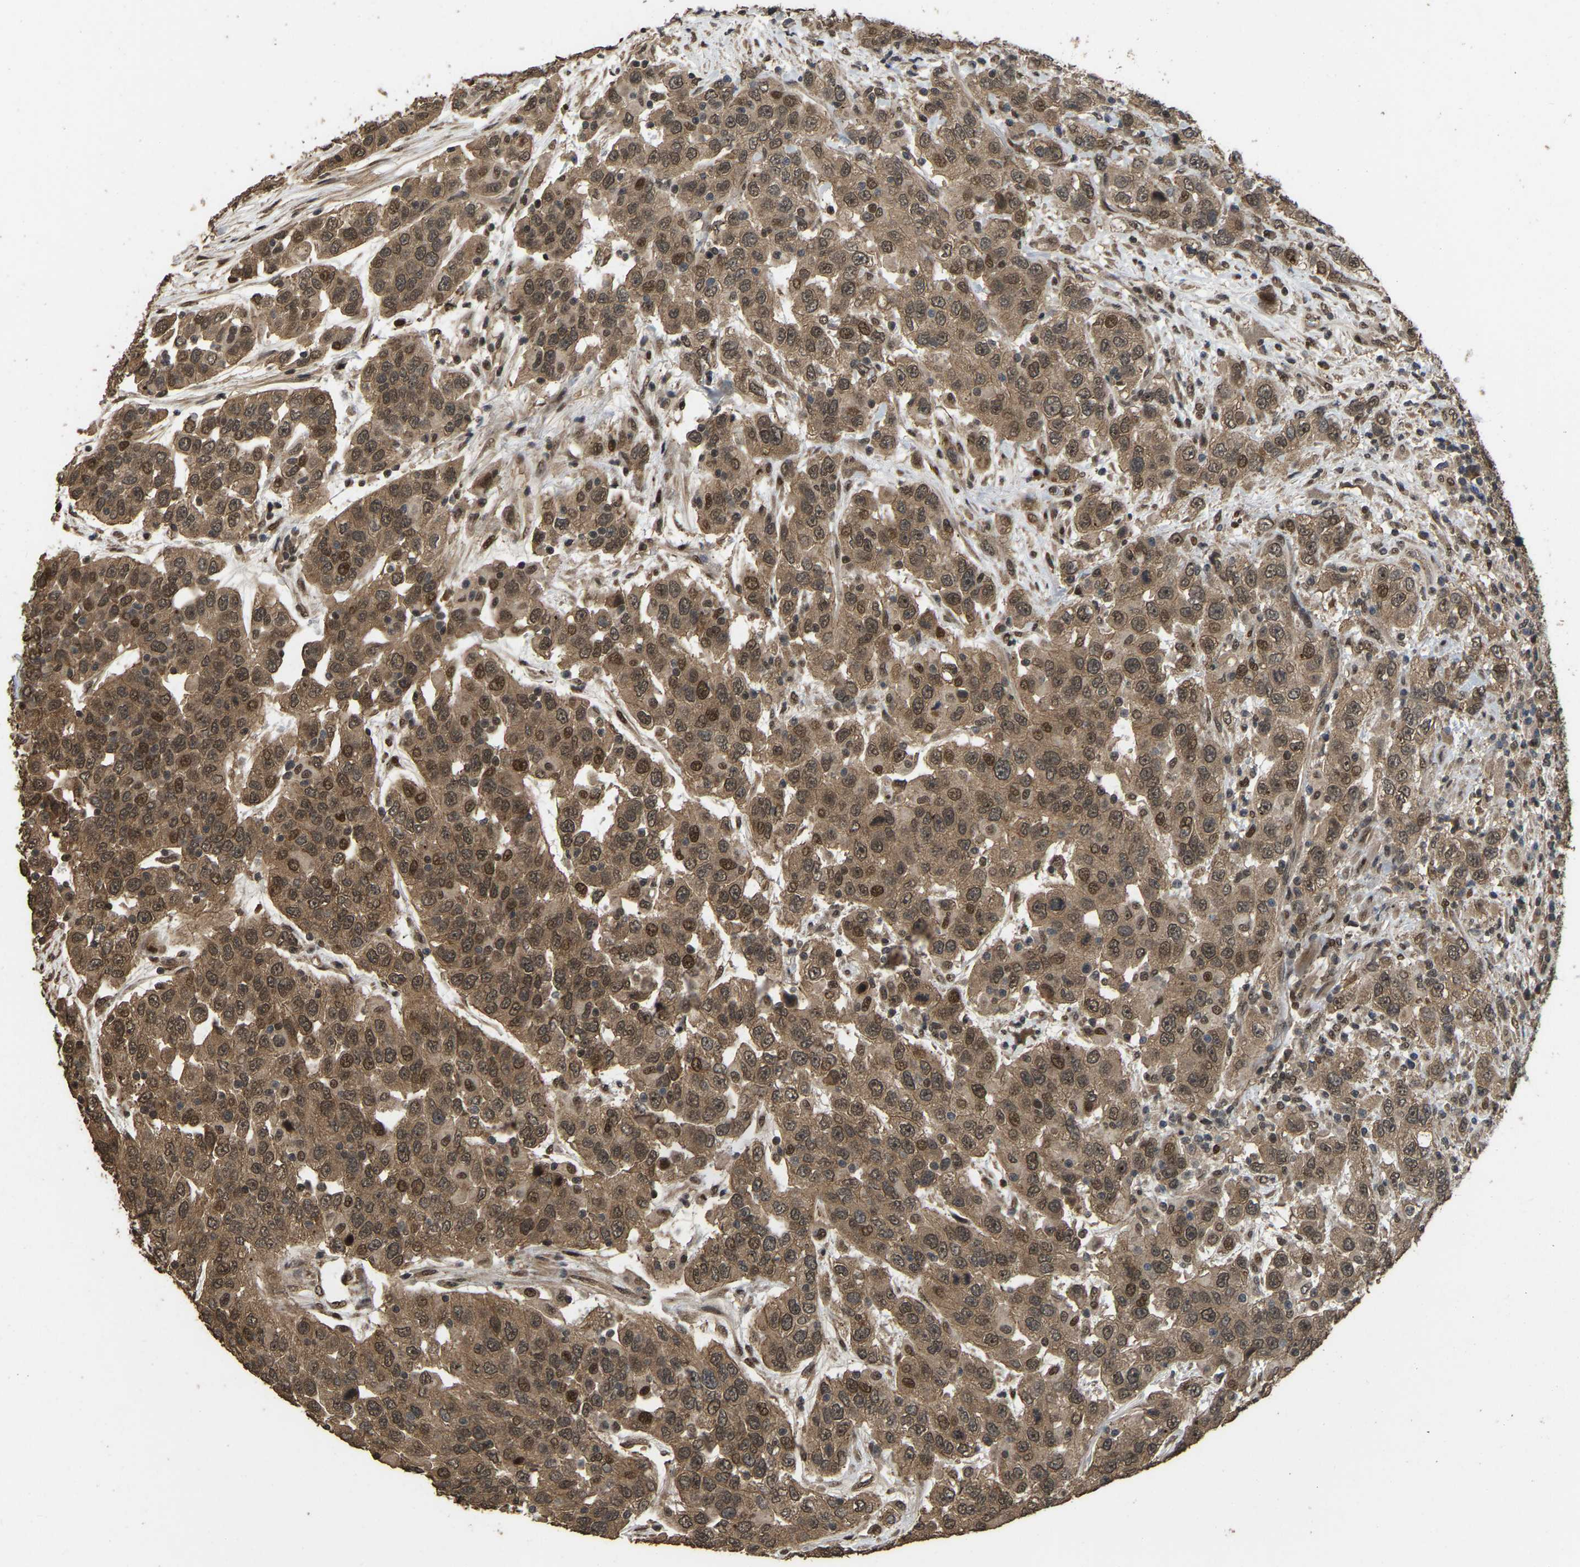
{"staining": {"intensity": "moderate", "quantity": ">75%", "location": "cytoplasmic/membranous,nuclear"}, "tissue": "urothelial cancer", "cell_type": "Tumor cells", "image_type": "cancer", "snomed": [{"axis": "morphology", "description": "Urothelial carcinoma, High grade"}, {"axis": "topography", "description": "Urinary bladder"}], "caption": "Tumor cells display moderate cytoplasmic/membranous and nuclear staining in approximately >75% of cells in high-grade urothelial carcinoma.", "gene": "ARHGAP23", "patient": {"sex": "female", "age": 80}}